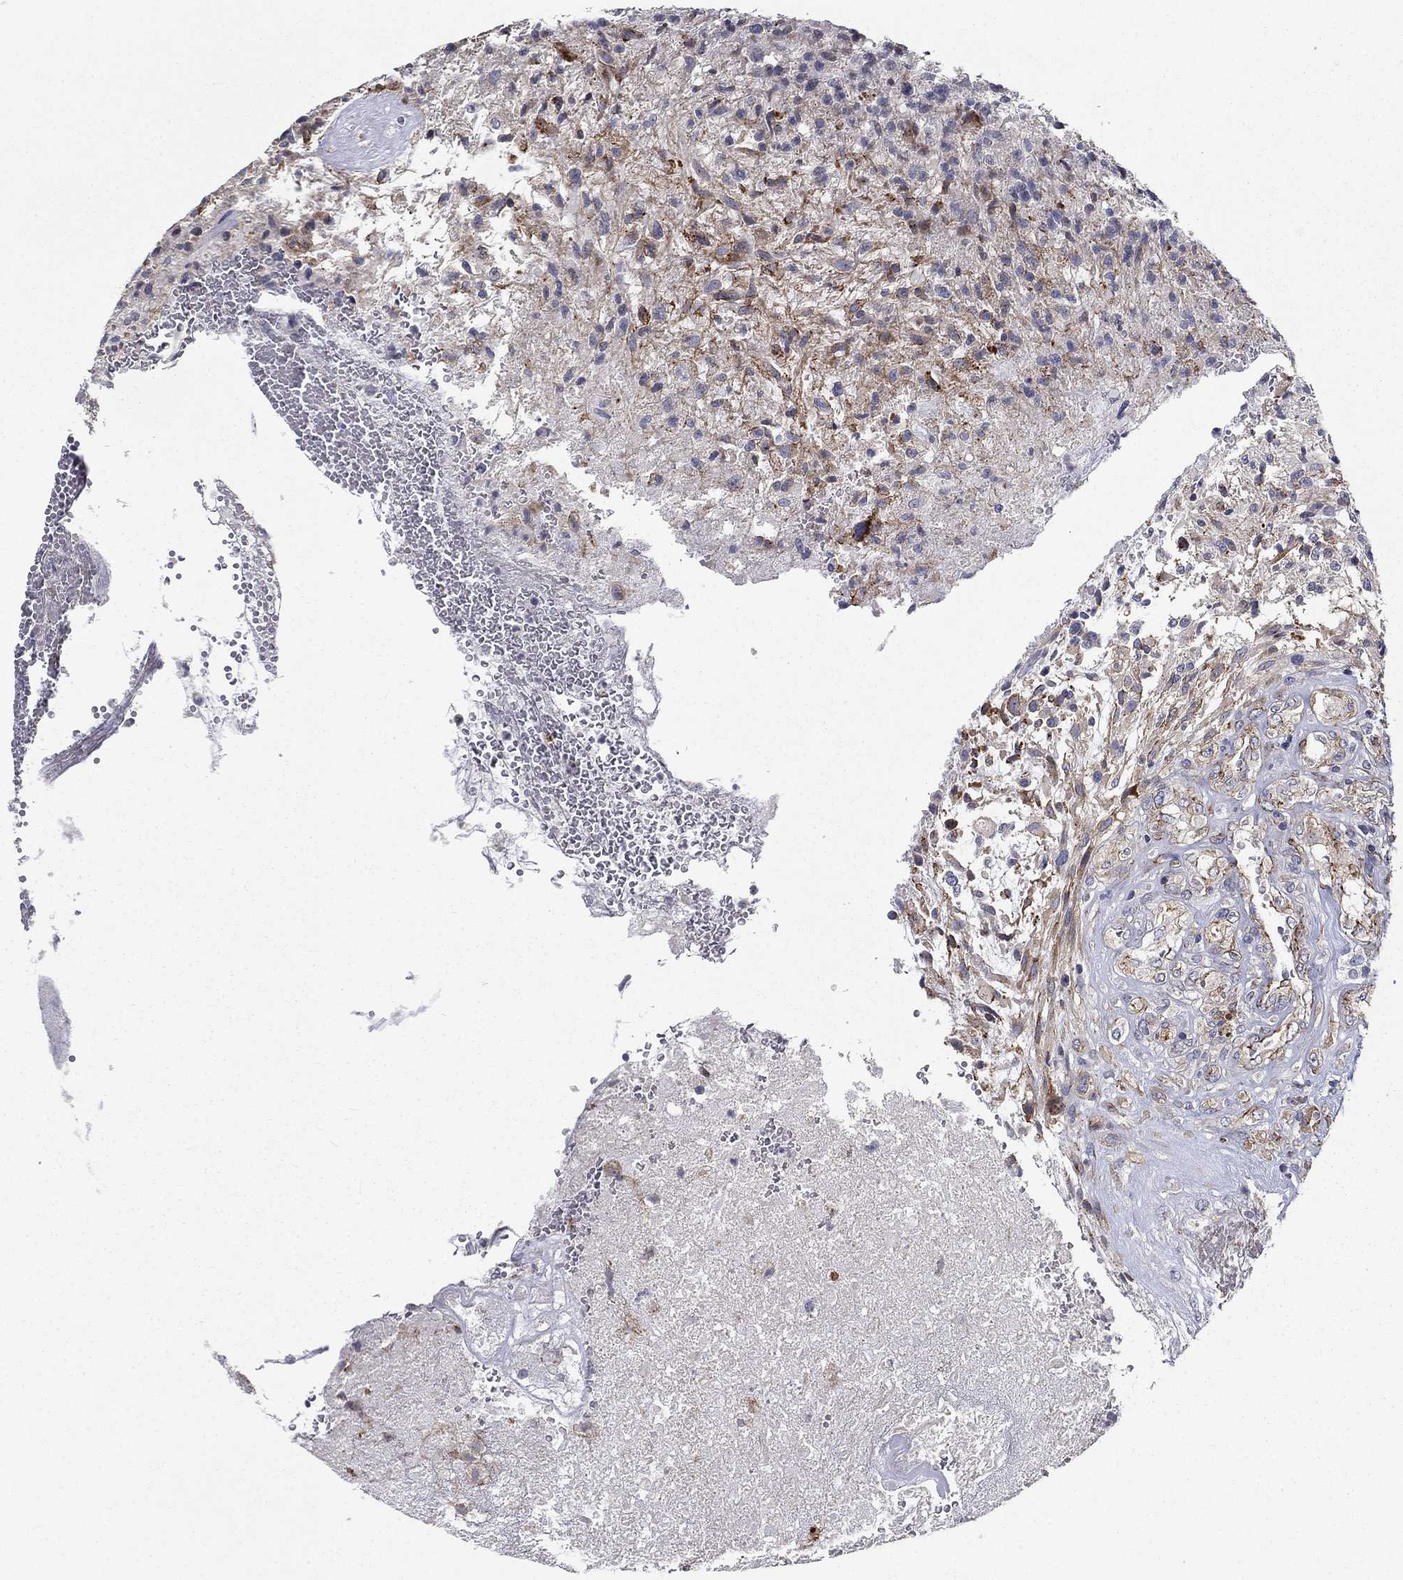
{"staining": {"intensity": "negative", "quantity": "none", "location": "none"}, "tissue": "glioma", "cell_type": "Tumor cells", "image_type": "cancer", "snomed": [{"axis": "morphology", "description": "Glioma, malignant, High grade"}, {"axis": "topography", "description": "Brain"}], "caption": "The immunohistochemistry (IHC) image has no significant positivity in tumor cells of glioma tissue. (DAB (3,3'-diaminobenzidine) immunohistochemistry (IHC) visualized using brightfield microscopy, high magnification).", "gene": "SYNC", "patient": {"sex": "male", "age": 56}}